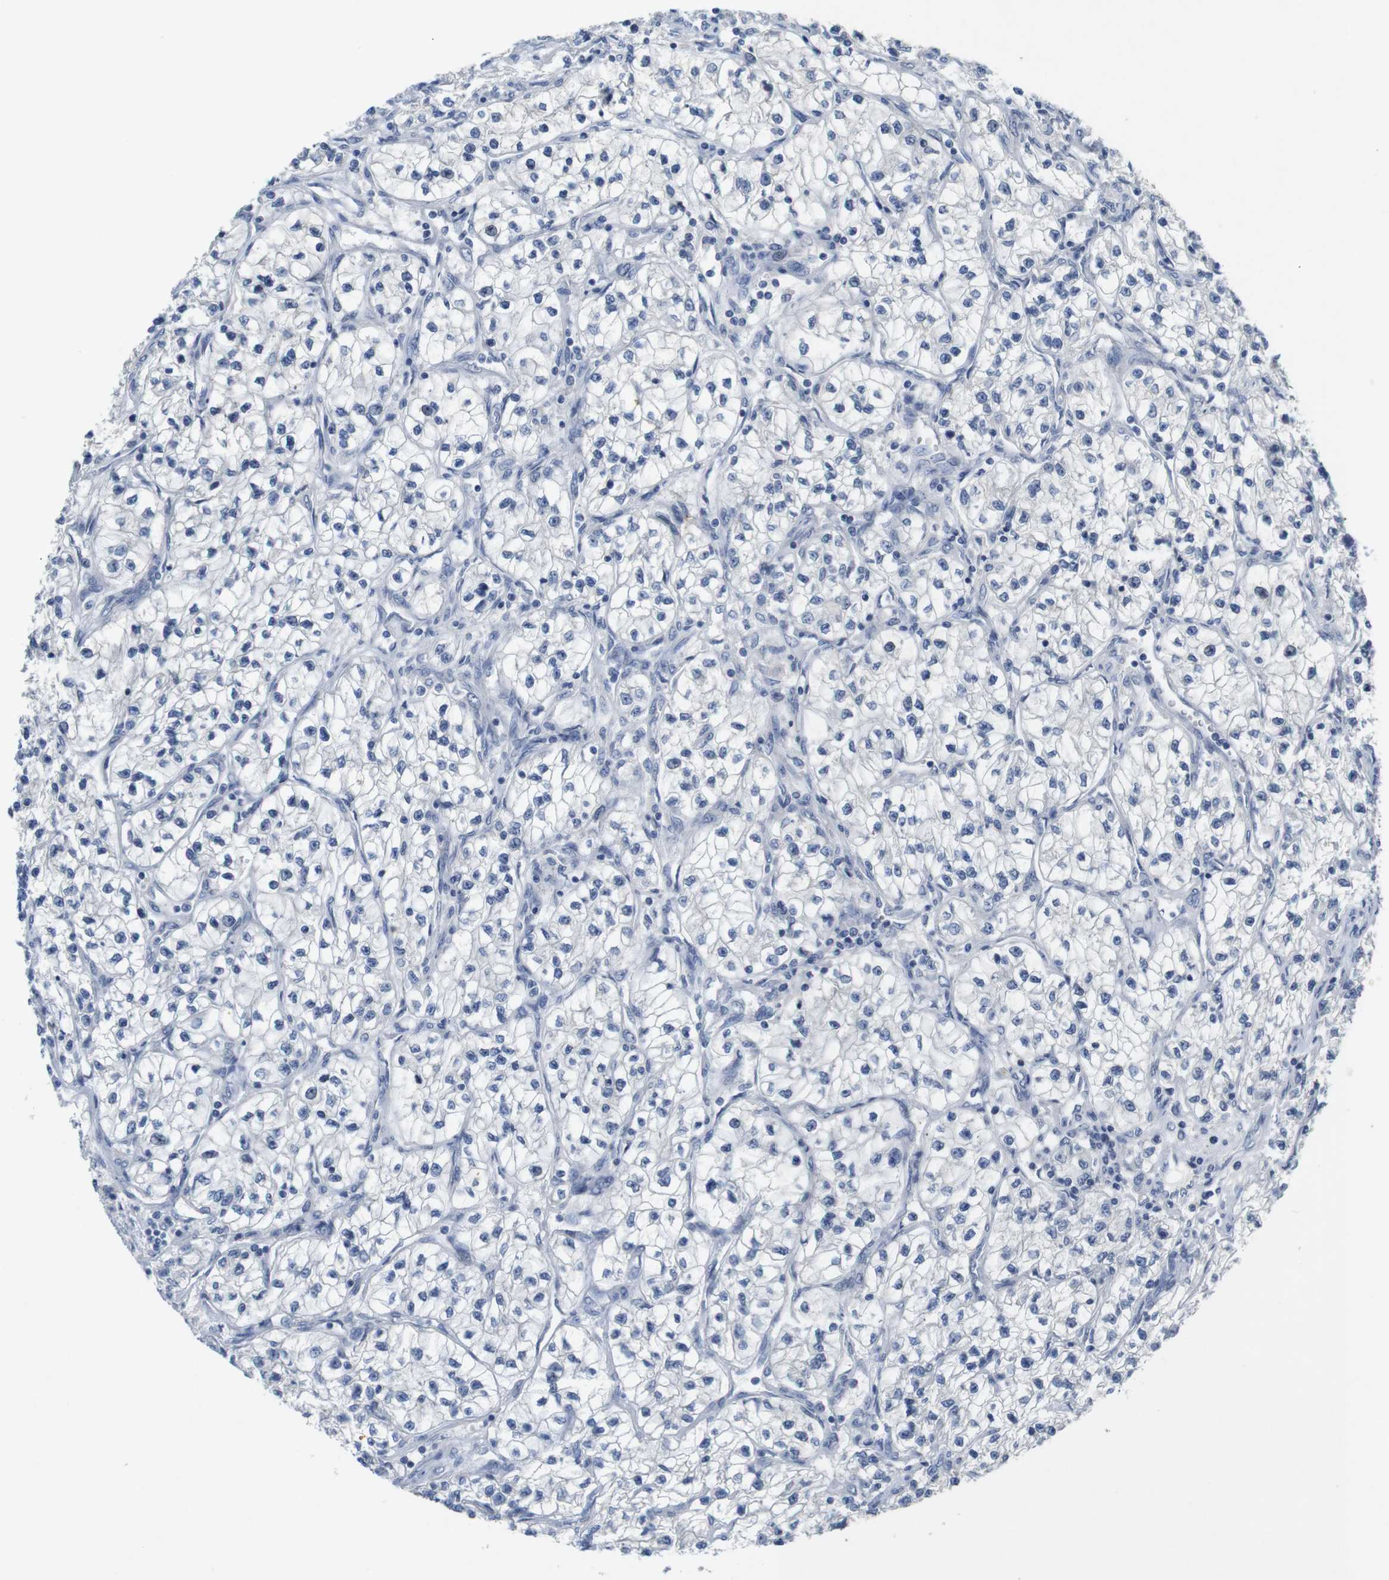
{"staining": {"intensity": "negative", "quantity": "none", "location": "none"}, "tissue": "renal cancer", "cell_type": "Tumor cells", "image_type": "cancer", "snomed": [{"axis": "morphology", "description": "Adenocarcinoma, NOS"}, {"axis": "topography", "description": "Kidney"}], "caption": "Immunohistochemistry image of human adenocarcinoma (renal) stained for a protein (brown), which exhibits no positivity in tumor cells. (DAB (3,3'-diaminobenzidine) immunohistochemistry, high magnification).", "gene": "CDK2", "patient": {"sex": "female", "age": 57}}